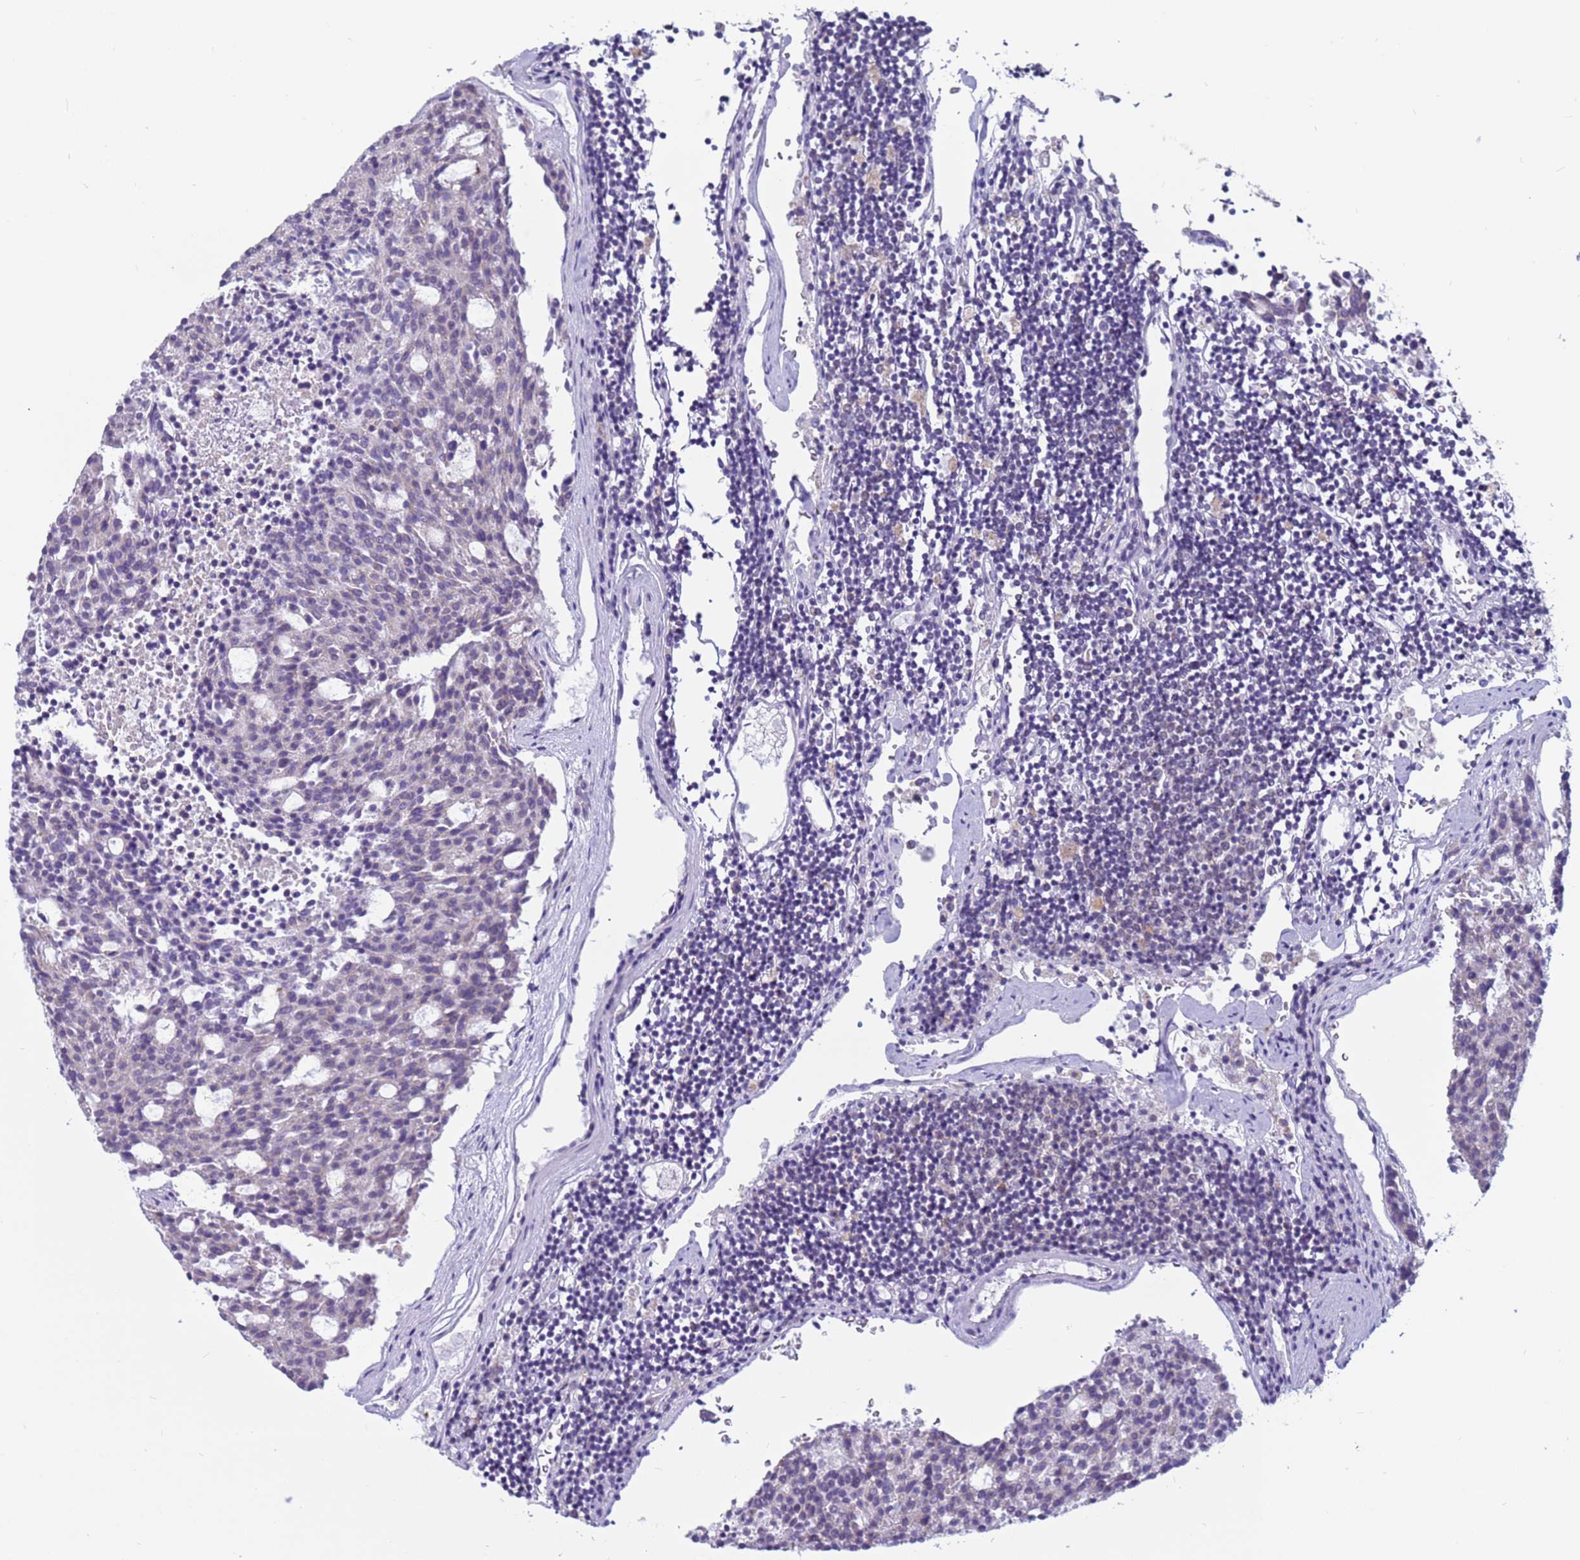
{"staining": {"intensity": "negative", "quantity": "none", "location": "none"}, "tissue": "carcinoid", "cell_type": "Tumor cells", "image_type": "cancer", "snomed": [{"axis": "morphology", "description": "Carcinoid, malignant, NOS"}, {"axis": "topography", "description": "Pancreas"}], "caption": "Immunohistochemistry (IHC) histopathology image of neoplastic tissue: human malignant carcinoid stained with DAB (3,3'-diaminobenzidine) reveals no significant protein positivity in tumor cells.", "gene": "CDK2AP2", "patient": {"sex": "female", "age": 54}}